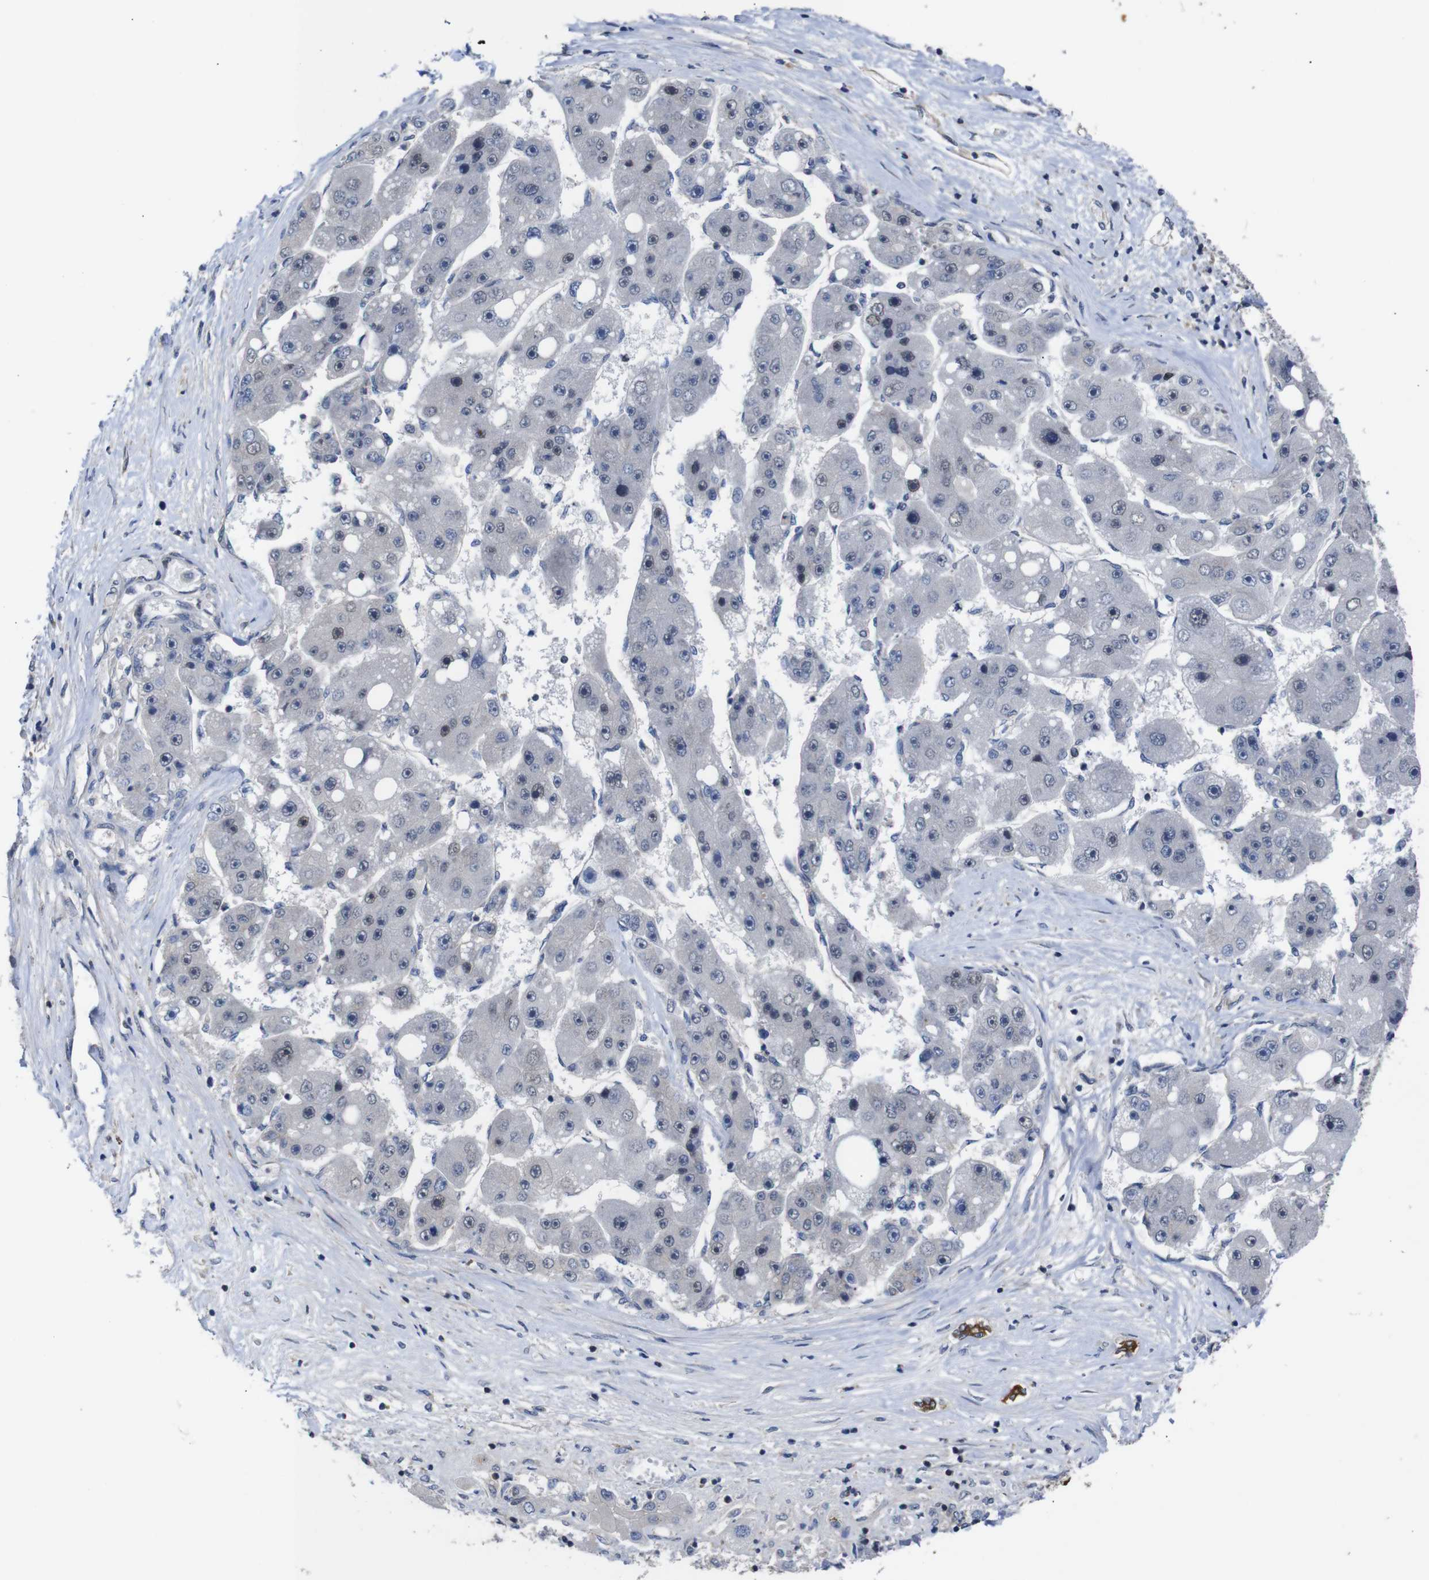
{"staining": {"intensity": "negative", "quantity": "none", "location": "none"}, "tissue": "liver cancer", "cell_type": "Tumor cells", "image_type": "cancer", "snomed": [{"axis": "morphology", "description": "Carcinoma, Hepatocellular, NOS"}, {"axis": "topography", "description": "Liver"}], "caption": "Tumor cells are negative for brown protein staining in liver cancer.", "gene": "BRWD3", "patient": {"sex": "female", "age": 61}}